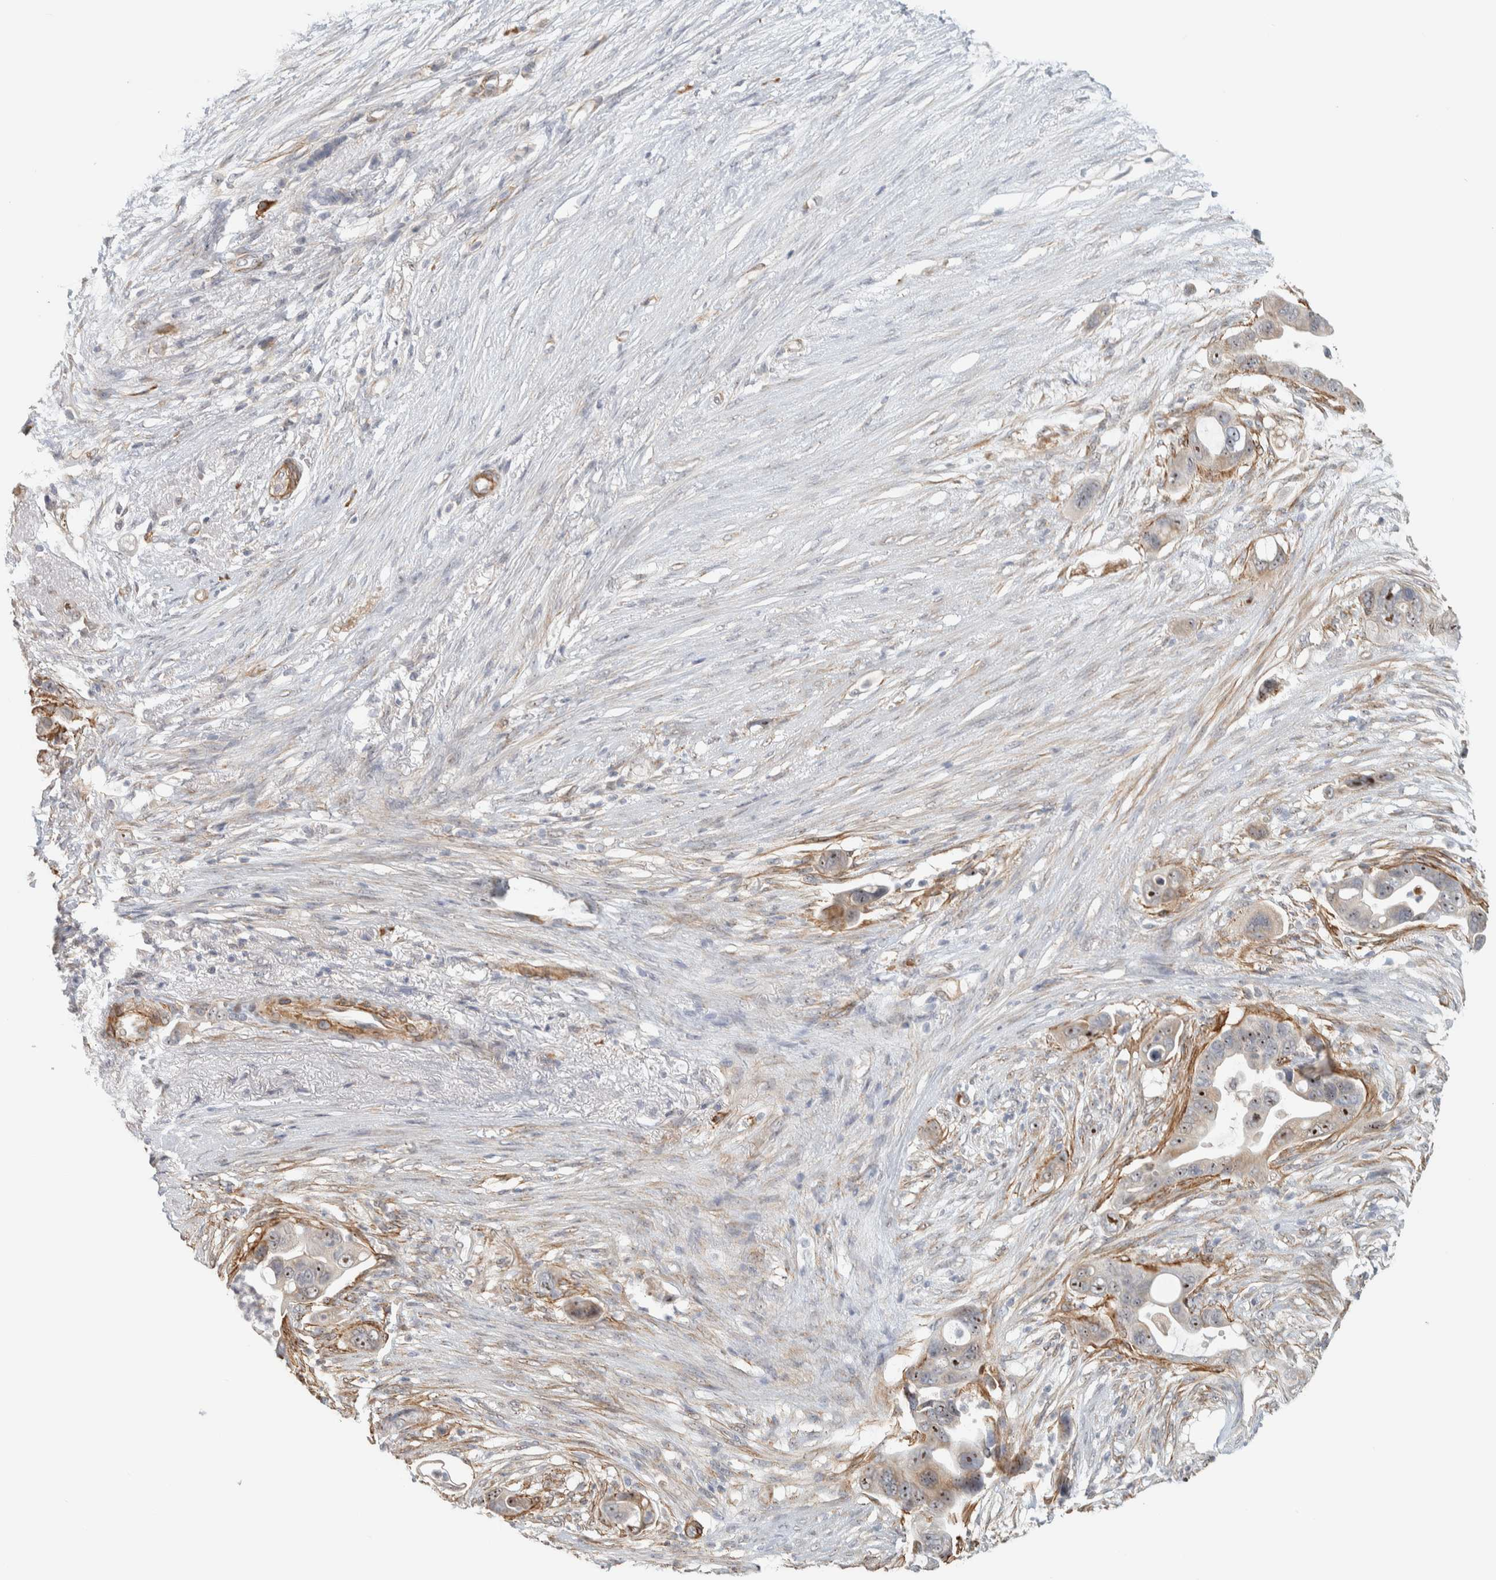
{"staining": {"intensity": "weak", "quantity": ">75%", "location": "cytoplasmic/membranous,nuclear"}, "tissue": "pancreatic cancer", "cell_type": "Tumor cells", "image_type": "cancer", "snomed": [{"axis": "morphology", "description": "Adenocarcinoma, NOS"}, {"axis": "topography", "description": "Pancreas"}], "caption": "Brown immunohistochemical staining in adenocarcinoma (pancreatic) shows weak cytoplasmic/membranous and nuclear staining in approximately >75% of tumor cells.", "gene": "KLHL40", "patient": {"sex": "female", "age": 72}}